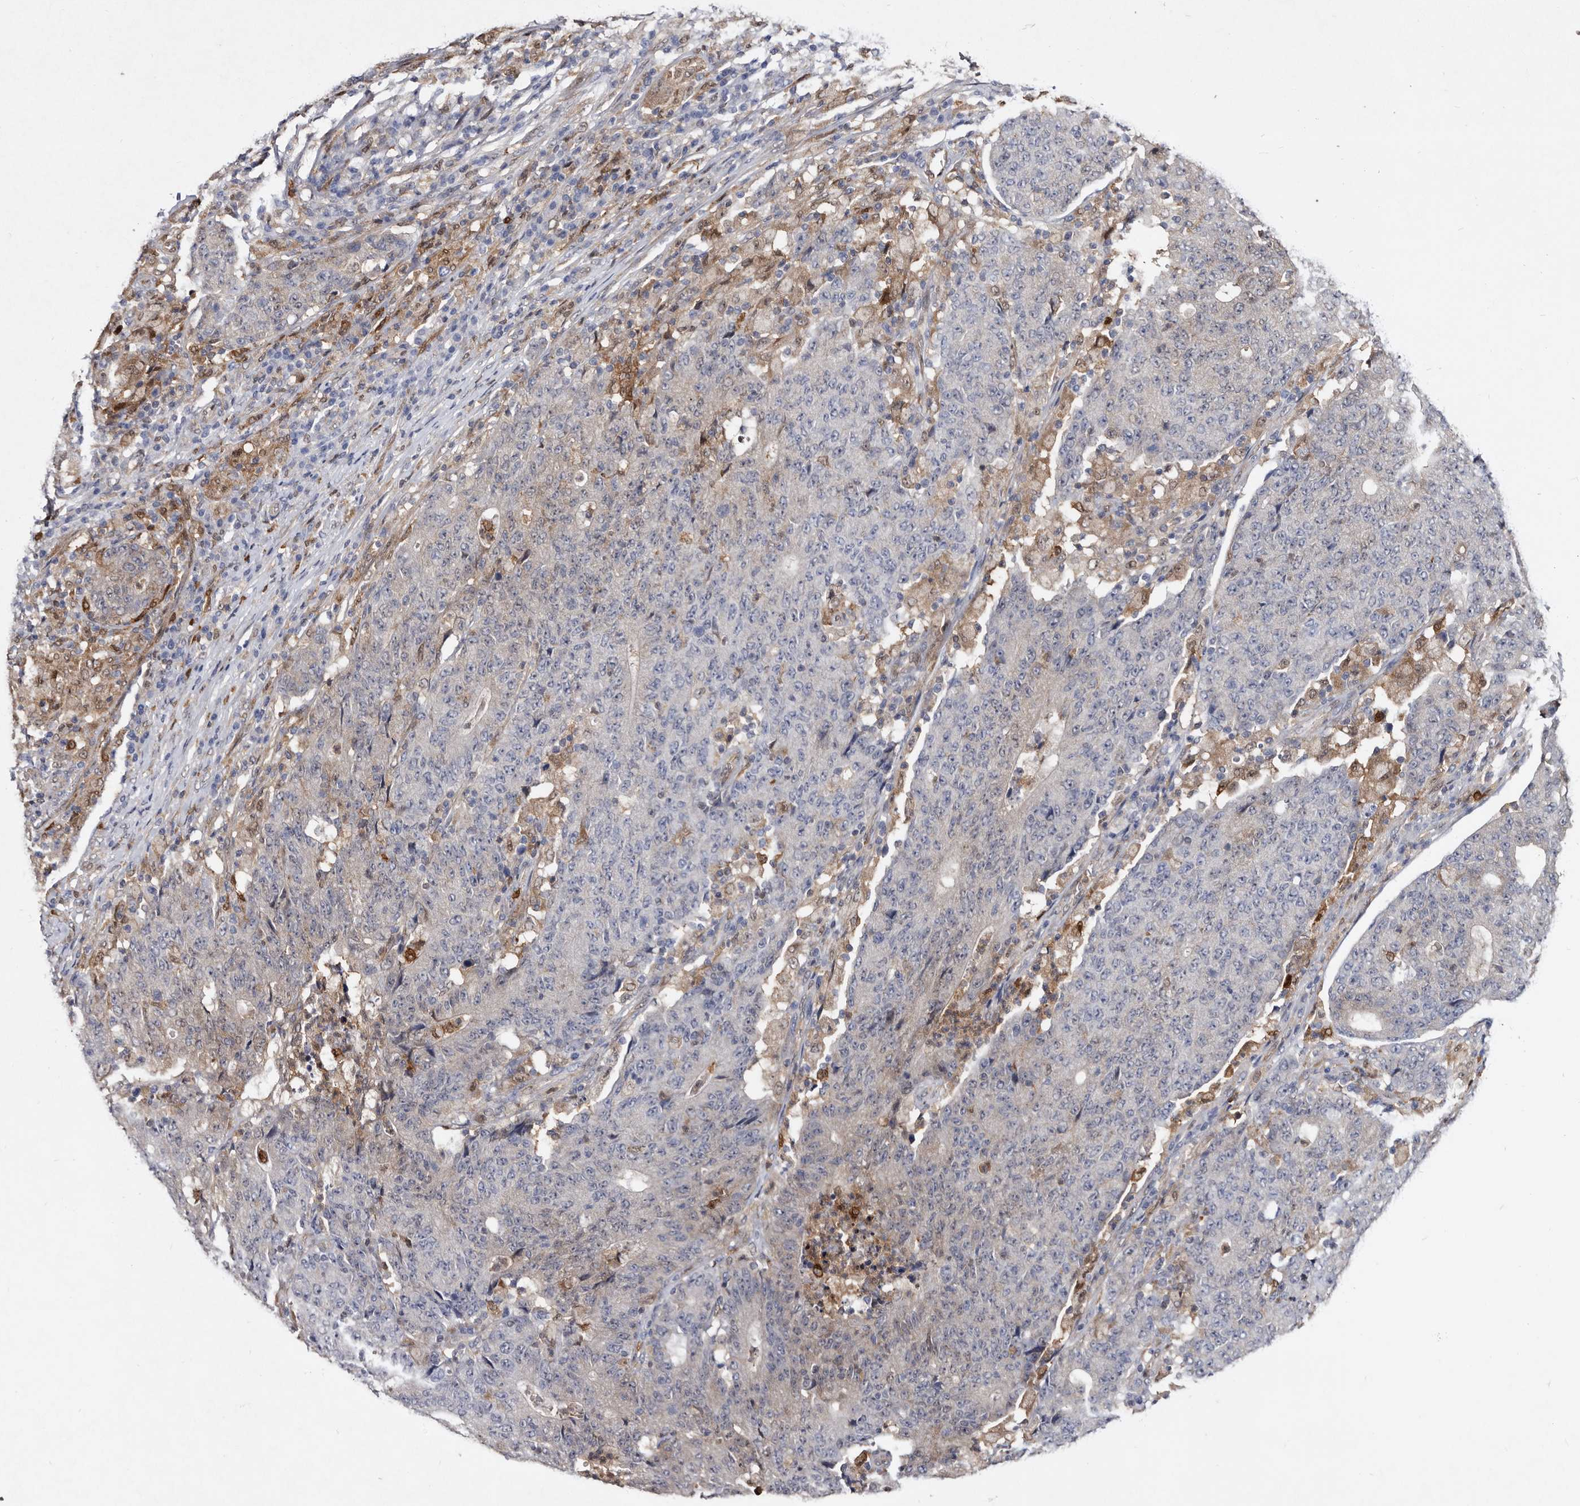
{"staining": {"intensity": "weak", "quantity": "25%-75%", "location": "cytoplasmic/membranous,nuclear"}, "tissue": "colorectal cancer", "cell_type": "Tumor cells", "image_type": "cancer", "snomed": [{"axis": "morphology", "description": "Normal tissue, NOS"}, {"axis": "morphology", "description": "Adenocarcinoma, NOS"}, {"axis": "topography", "description": "Colon"}], "caption": "Weak cytoplasmic/membranous and nuclear protein staining is present in about 25%-75% of tumor cells in colorectal adenocarcinoma.", "gene": "SERPINB8", "patient": {"sex": "female", "age": 75}}